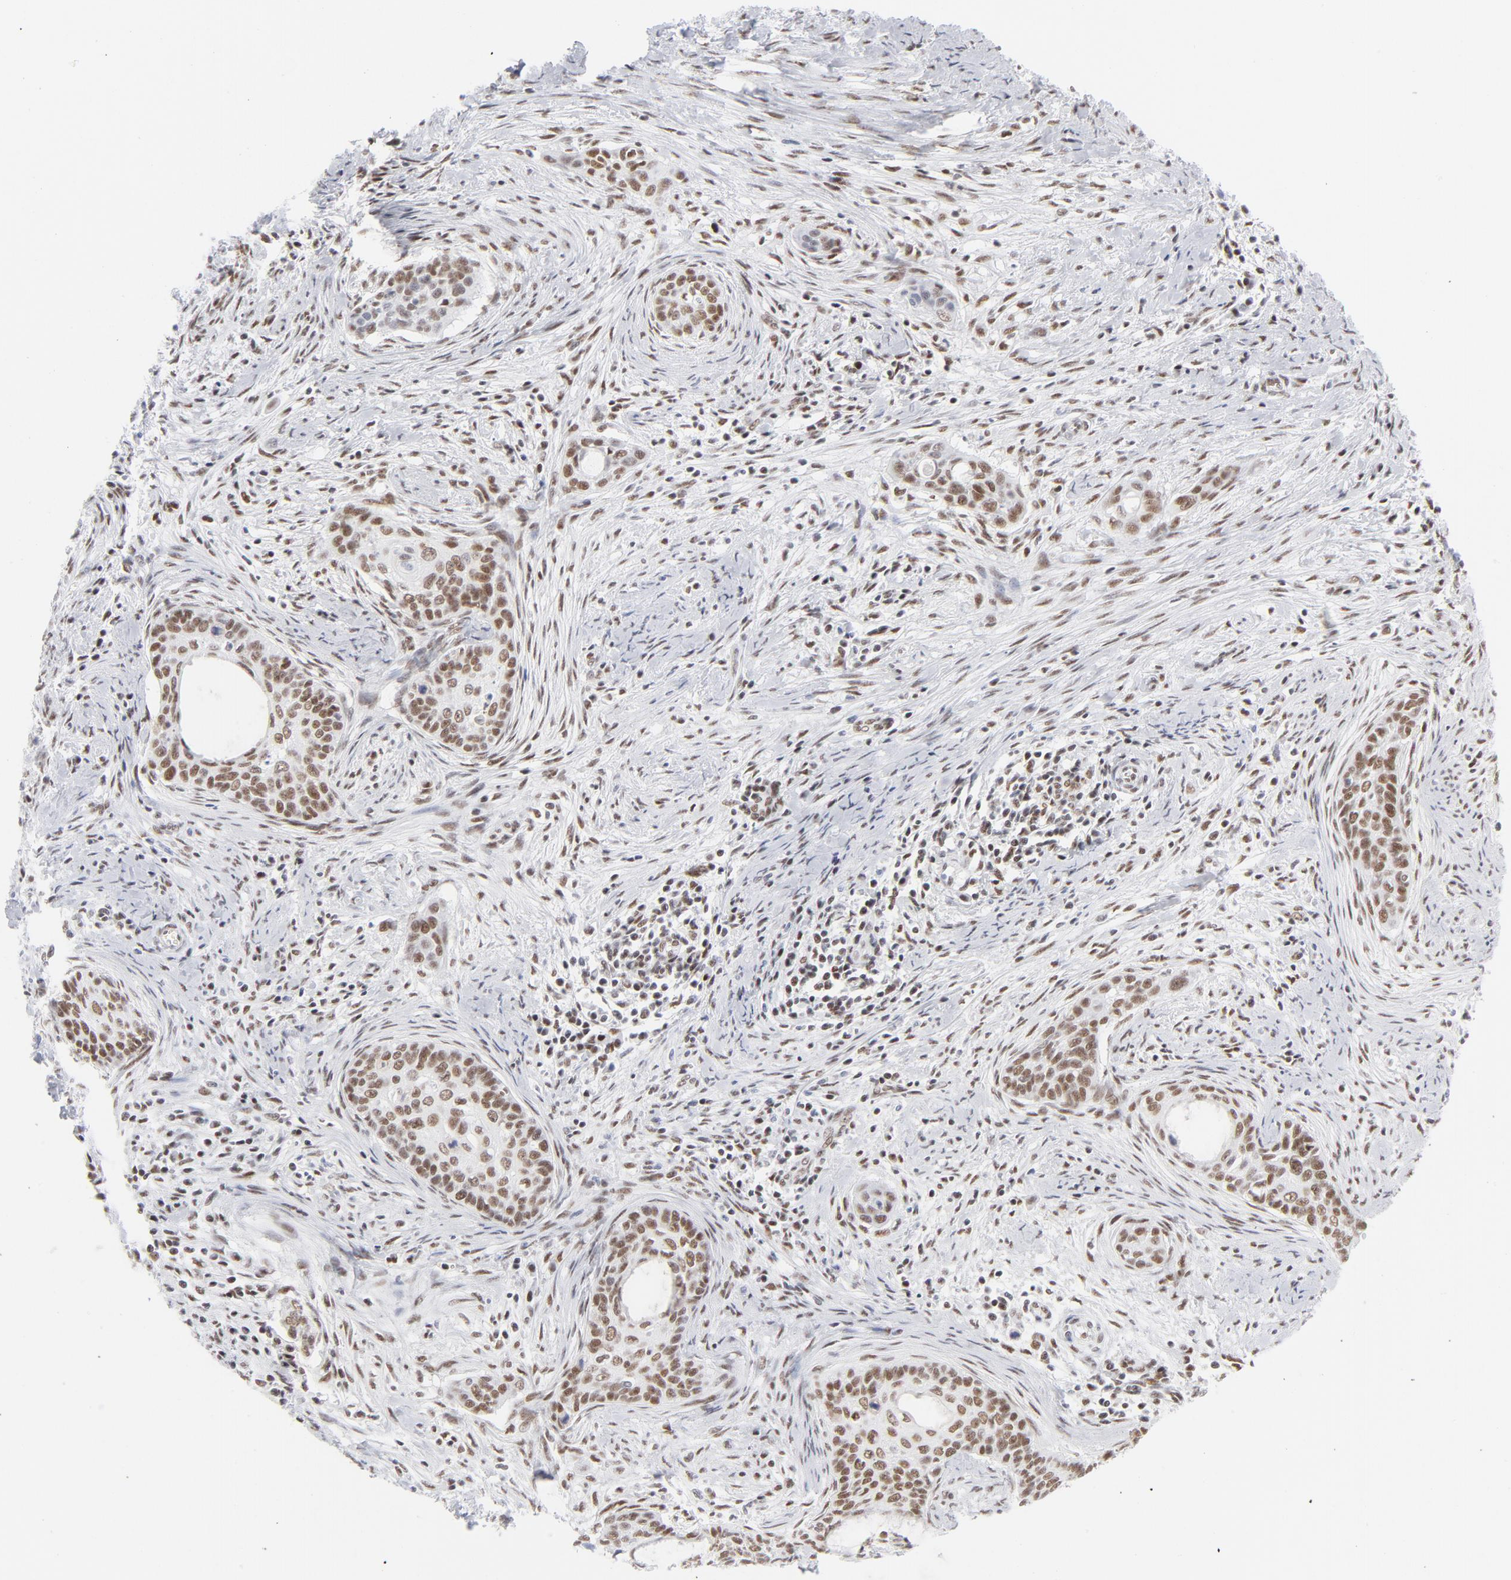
{"staining": {"intensity": "moderate", "quantity": ">75%", "location": "nuclear"}, "tissue": "cervical cancer", "cell_type": "Tumor cells", "image_type": "cancer", "snomed": [{"axis": "morphology", "description": "Squamous cell carcinoma, NOS"}, {"axis": "topography", "description": "Cervix"}], "caption": "IHC histopathology image of neoplastic tissue: human cervical cancer stained using IHC displays medium levels of moderate protein expression localized specifically in the nuclear of tumor cells, appearing as a nuclear brown color.", "gene": "ATF2", "patient": {"sex": "female", "age": 33}}